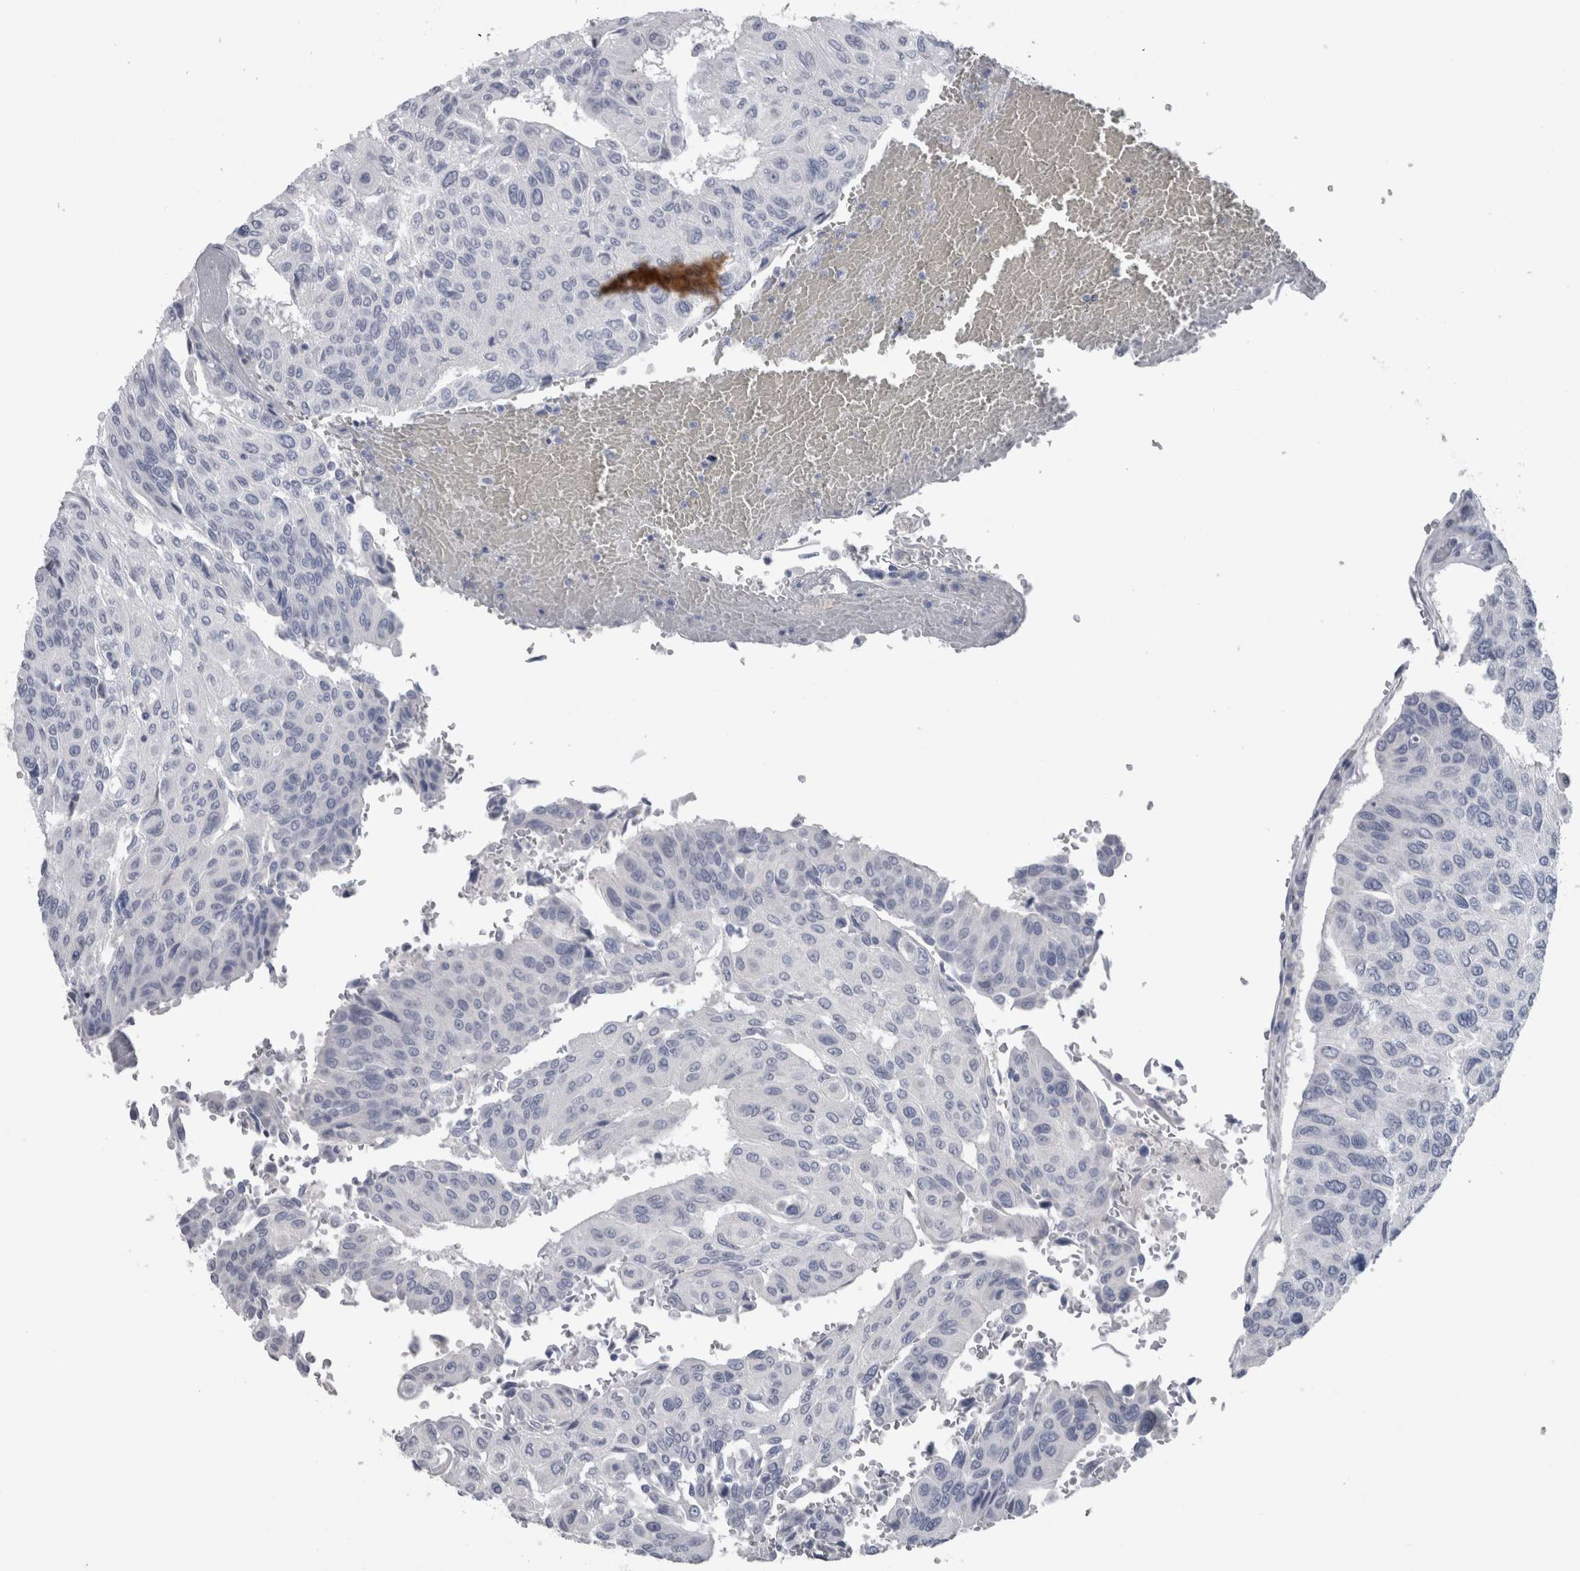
{"staining": {"intensity": "negative", "quantity": "none", "location": "none"}, "tissue": "urothelial cancer", "cell_type": "Tumor cells", "image_type": "cancer", "snomed": [{"axis": "morphology", "description": "Urothelial carcinoma, High grade"}, {"axis": "topography", "description": "Urinary bladder"}], "caption": "DAB (3,3'-diaminobenzidine) immunohistochemical staining of urothelial cancer exhibits no significant positivity in tumor cells.", "gene": "CA8", "patient": {"sex": "male", "age": 66}}